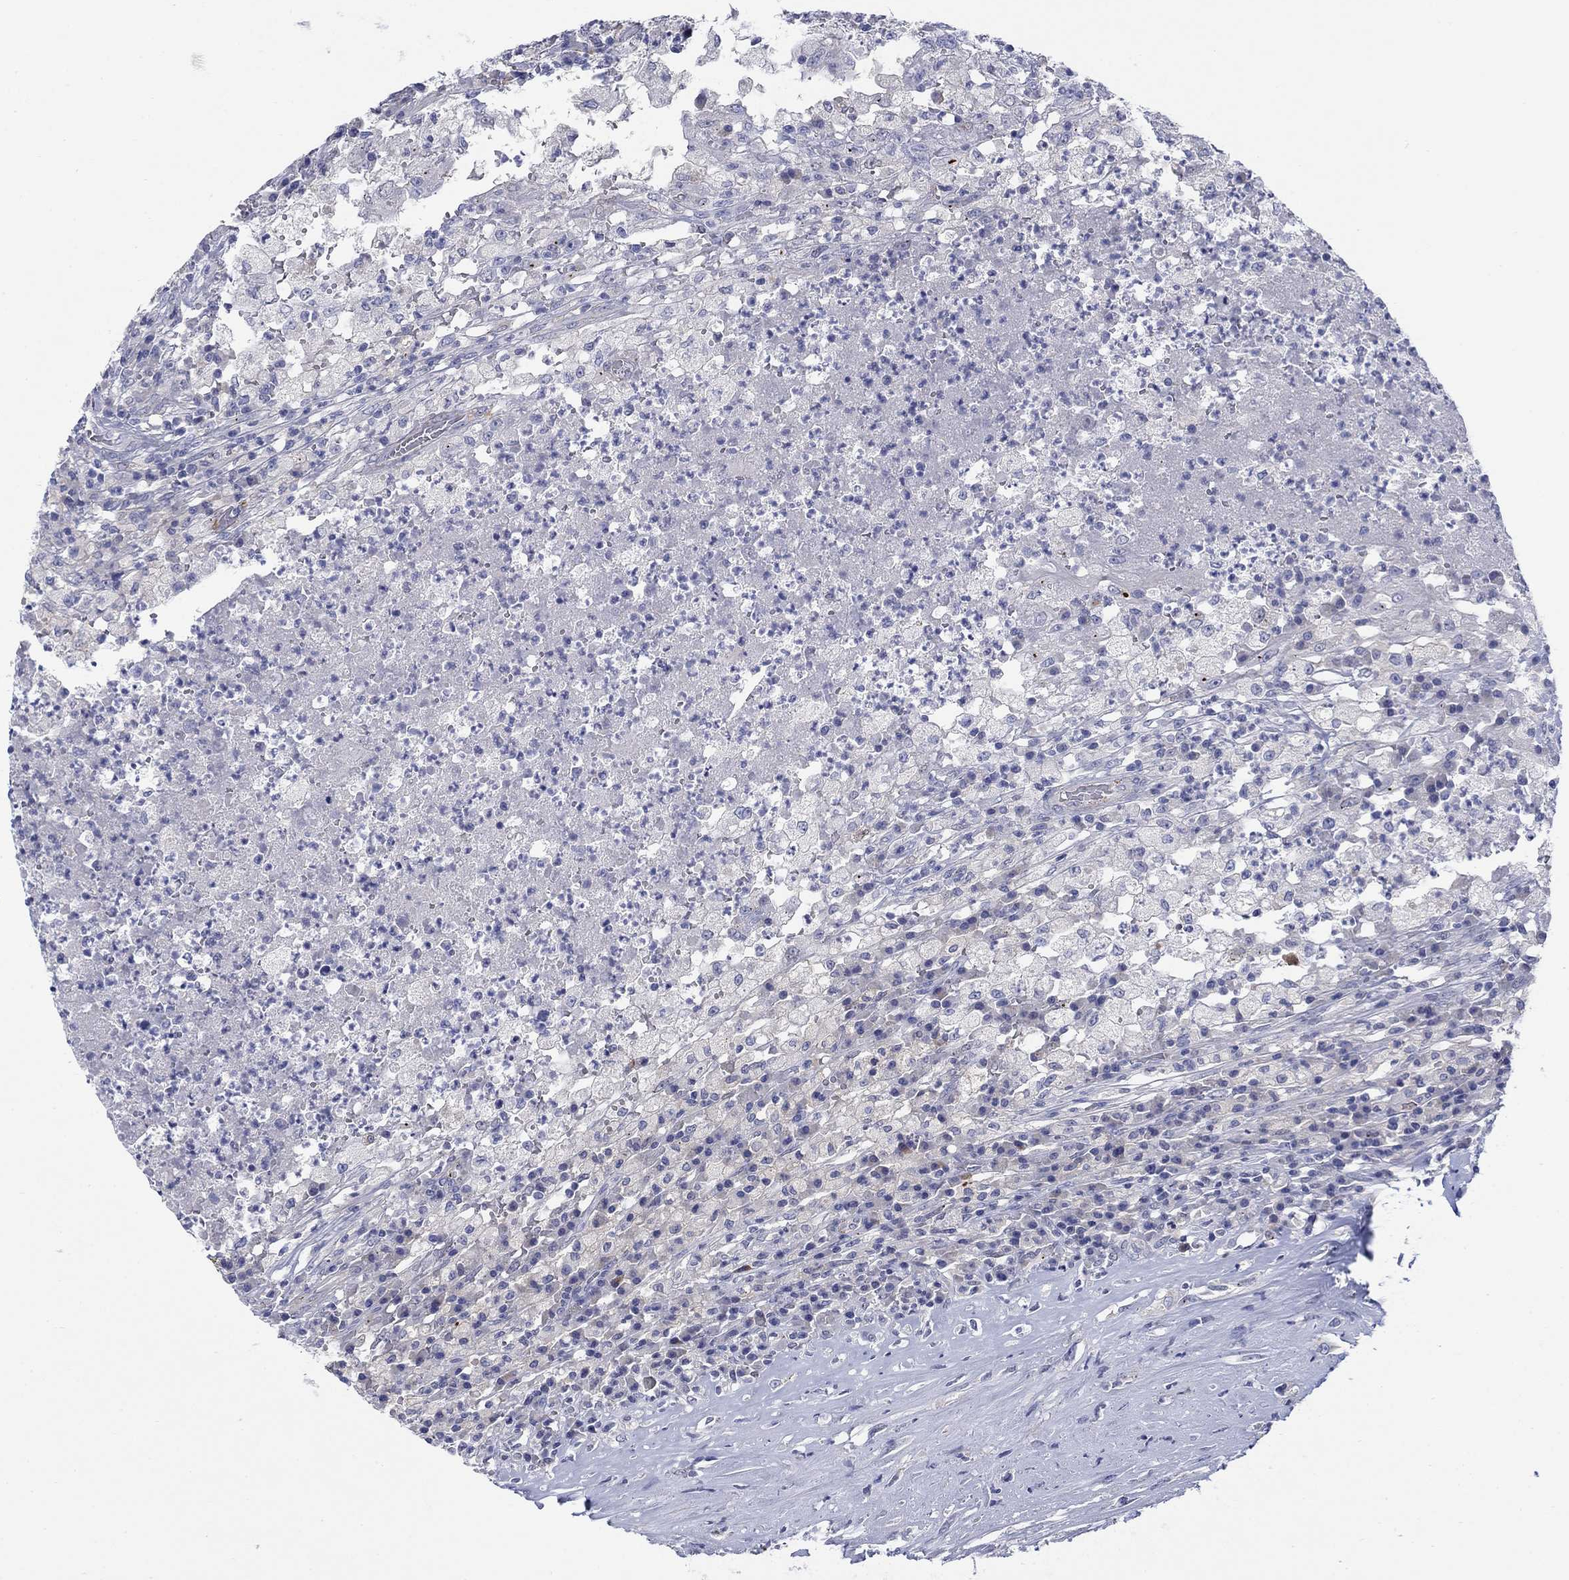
{"staining": {"intensity": "negative", "quantity": "none", "location": "none"}, "tissue": "testis cancer", "cell_type": "Tumor cells", "image_type": "cancer", "snomed": [{"axis": "morphology", "description": "Necrosis, NOS"}, {"axis": "morphology", "description": "Carcinoma, Embryonal, NOS"}, {"axis": "topography", "description": "Testis"}], "caption": "This is a micrograph of IHC staining of testis embryonal carcinoma, which shows no positivity in tumor cells.", "gene": "PTPRZ1", "patient": {"sex": "male", "age": 19}}